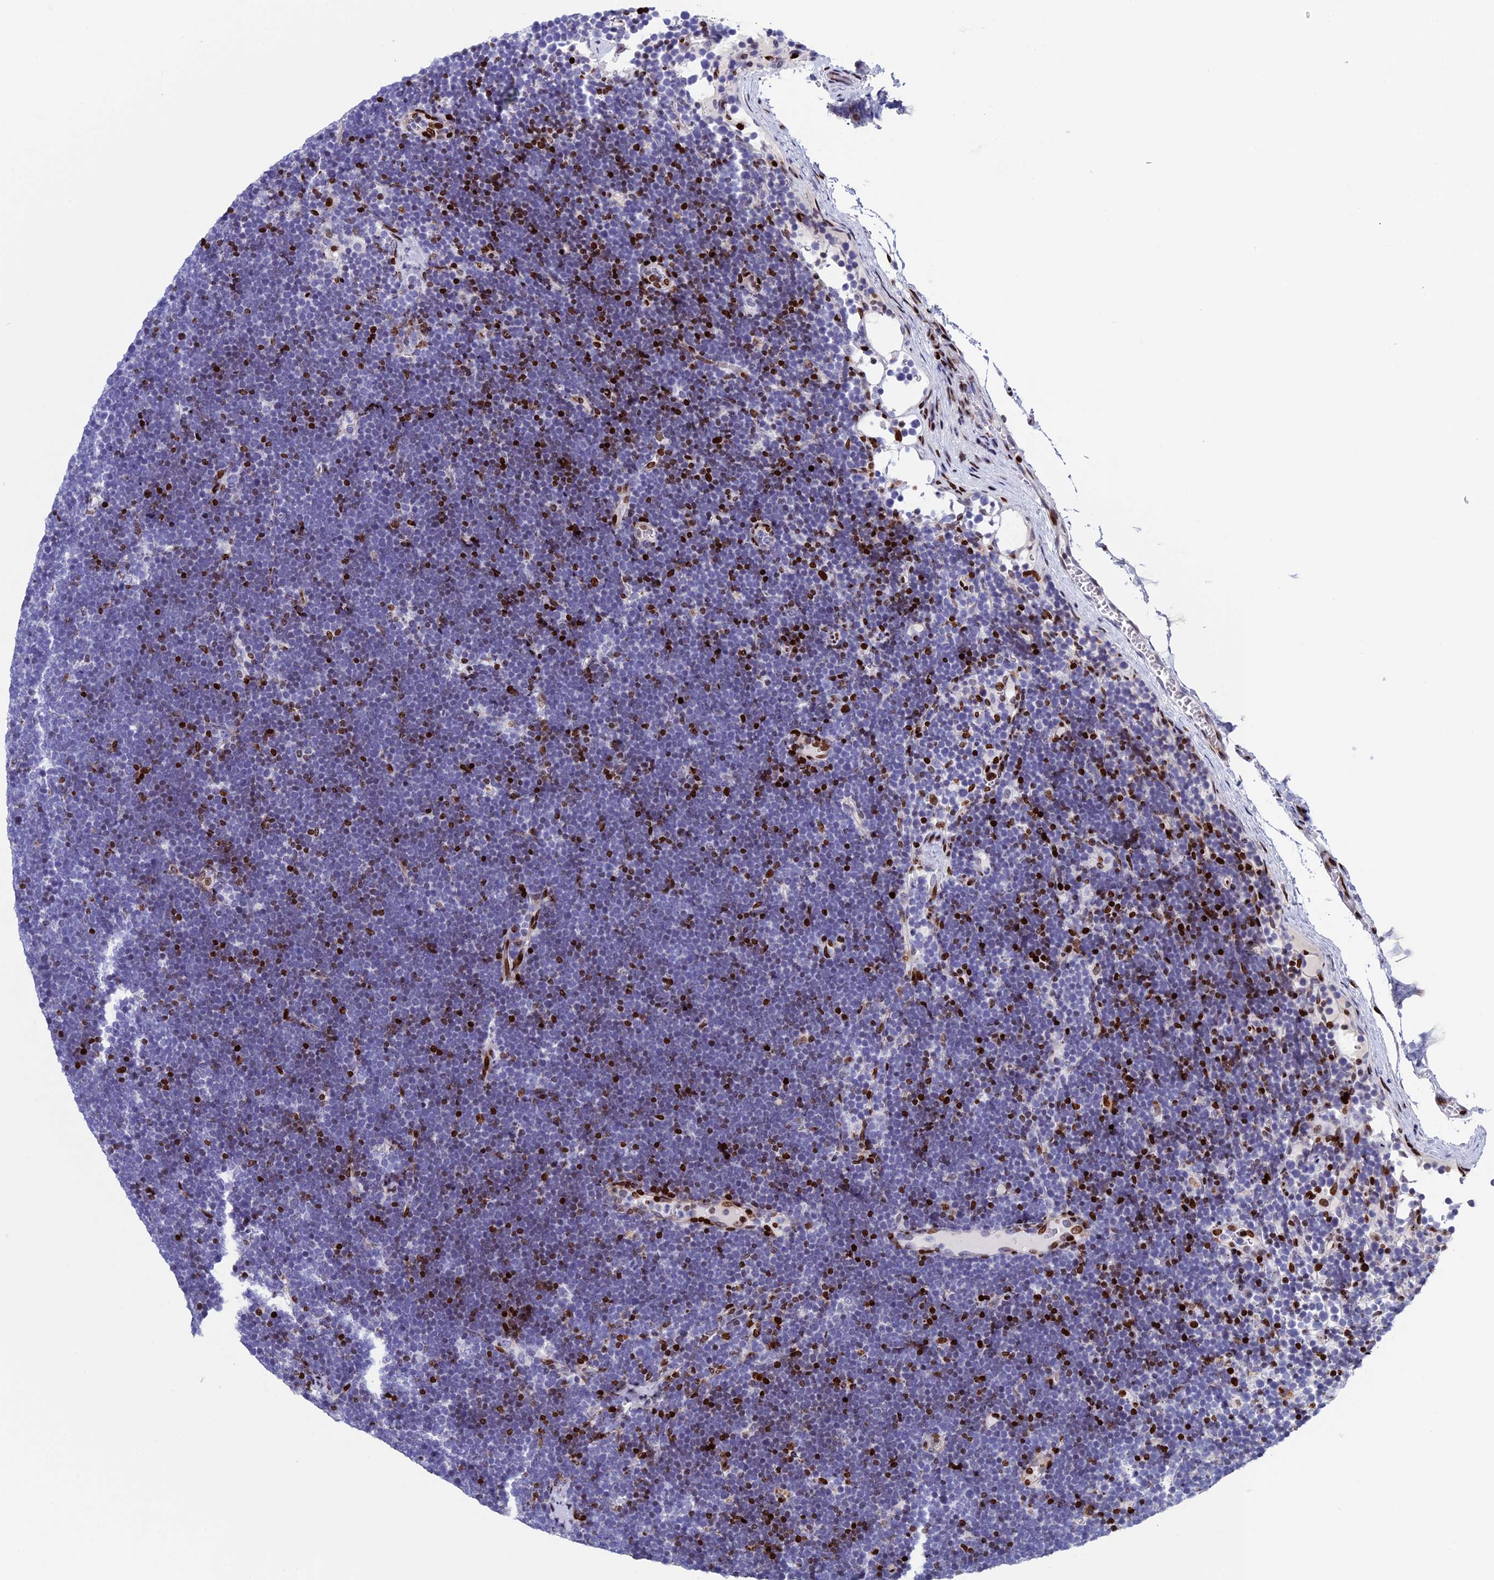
{"staining": {"intensity": "strong", "quantity": "<25%", "location": "nuclear"}, "tissue": "lymphoma", "cell_type": "Tumor cells", "image_type": "cancer", "snomed": [{"axis": "morphology", "description": "Malignant lymphoma, non-Hodgkin's type, High grade"}, {"axis": "topography", "description": "Lymph node"}], "caption": "Tumor cells display medium levels of strong nuclear positivity in approximately <25% of cells in human lymphoma. The staining was performed using DAB (3,3'-diaminobenzidine) to visualize the protein expression in brown, while the nuclei were stained in blue with hematoxylin (Magnification: 20x).", "gene": "BTBD3", "patient": {"sex": "male", "age": 13}}